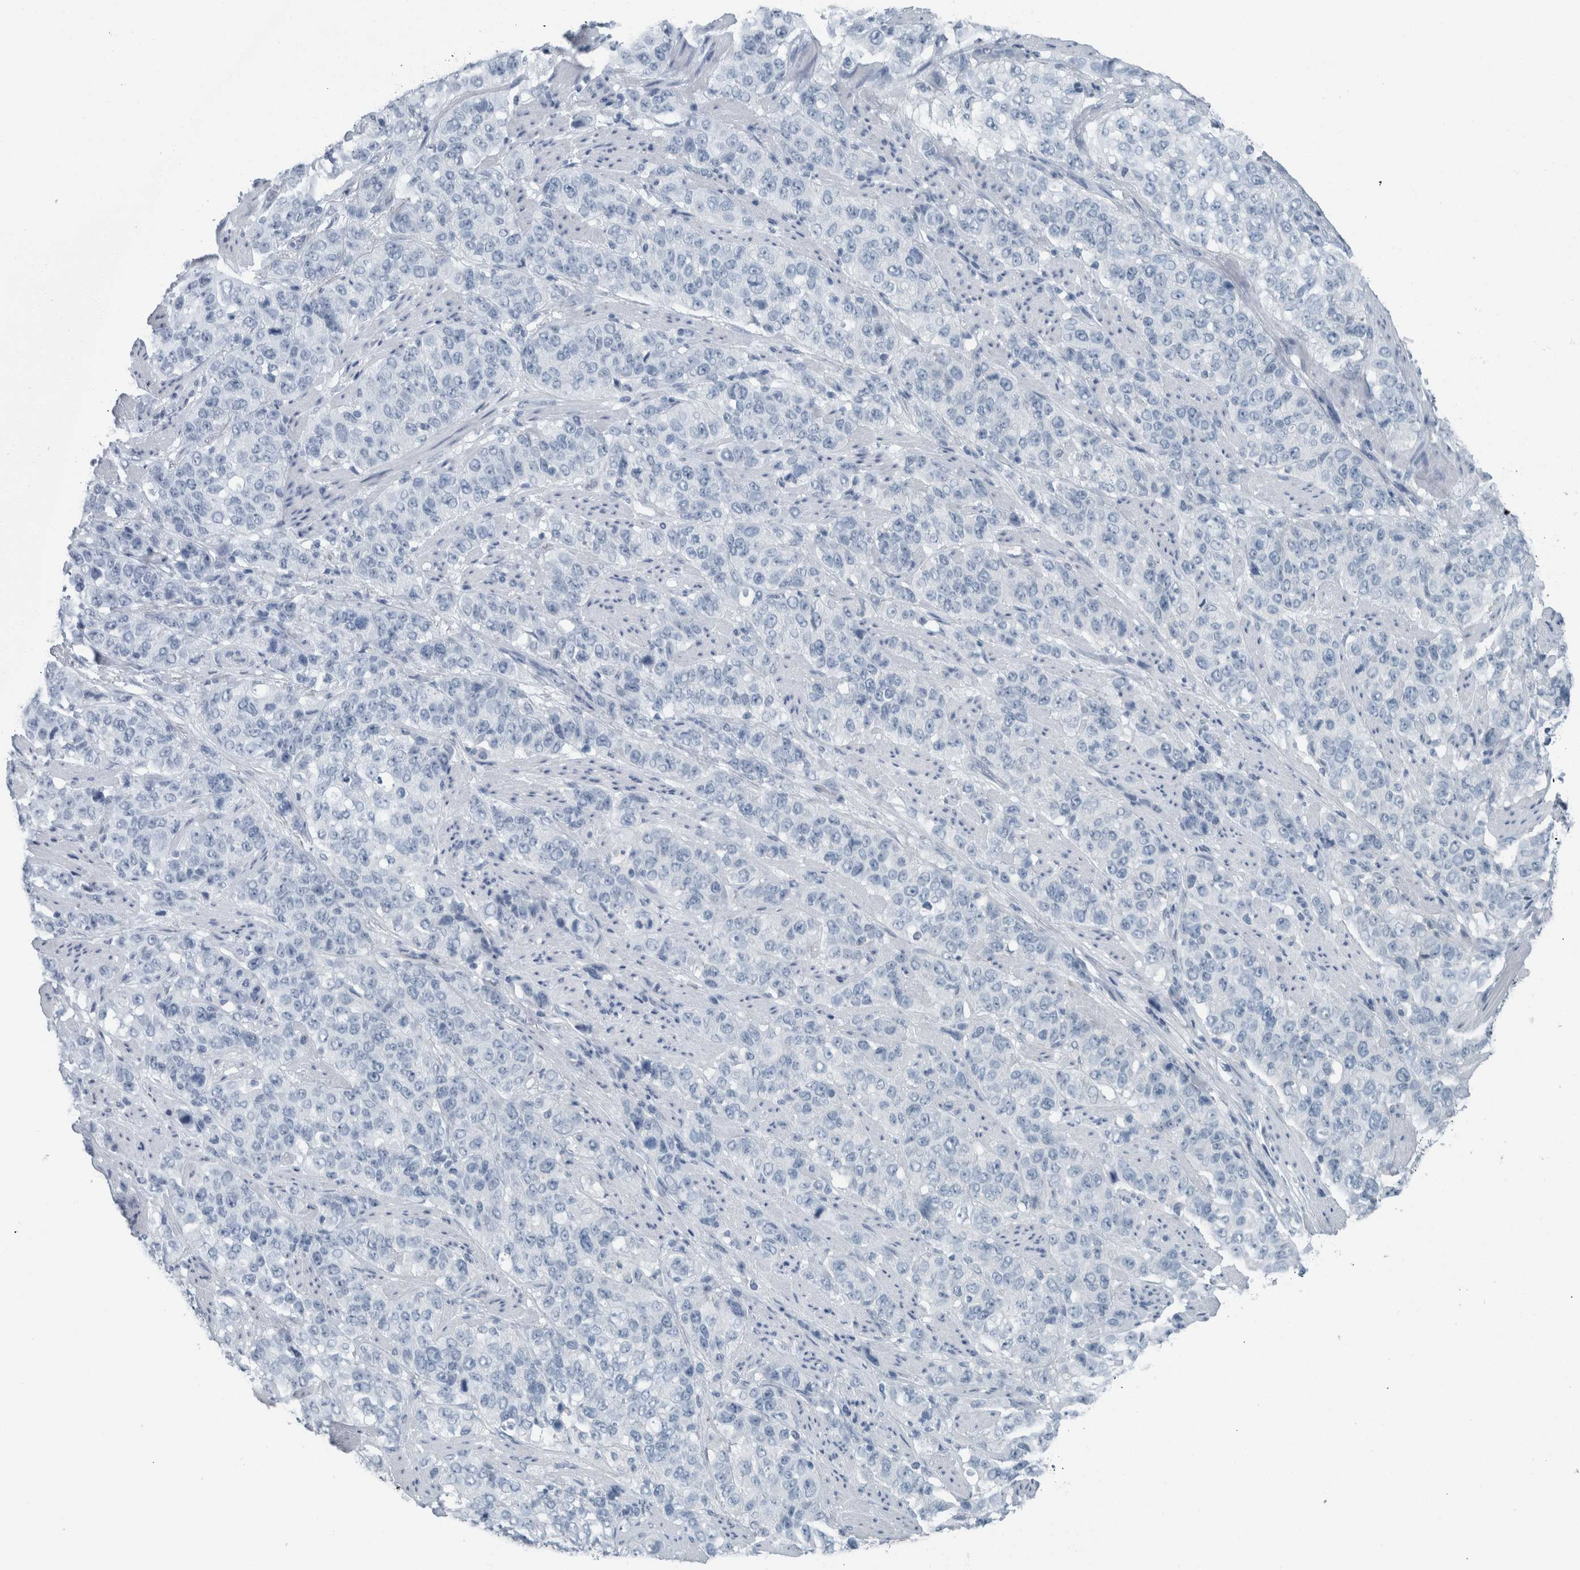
{"staining": {"intensity": "negative", "quantity": "none", "location": "none"}, "tissue": "stomach cancer", "cell_type": "Tumor cells", "image_type": "cancer", "snomed": [{"axis": "morphology", "description": "Adenocarcinoma, NOS"}, {"axis": "topography", "description": "Stomach"}], "caption": "Tumor cells show no significant expression in stomach cancer.", "gene": "MYO1E", "patient": {"sex": "male", "age": 48}}